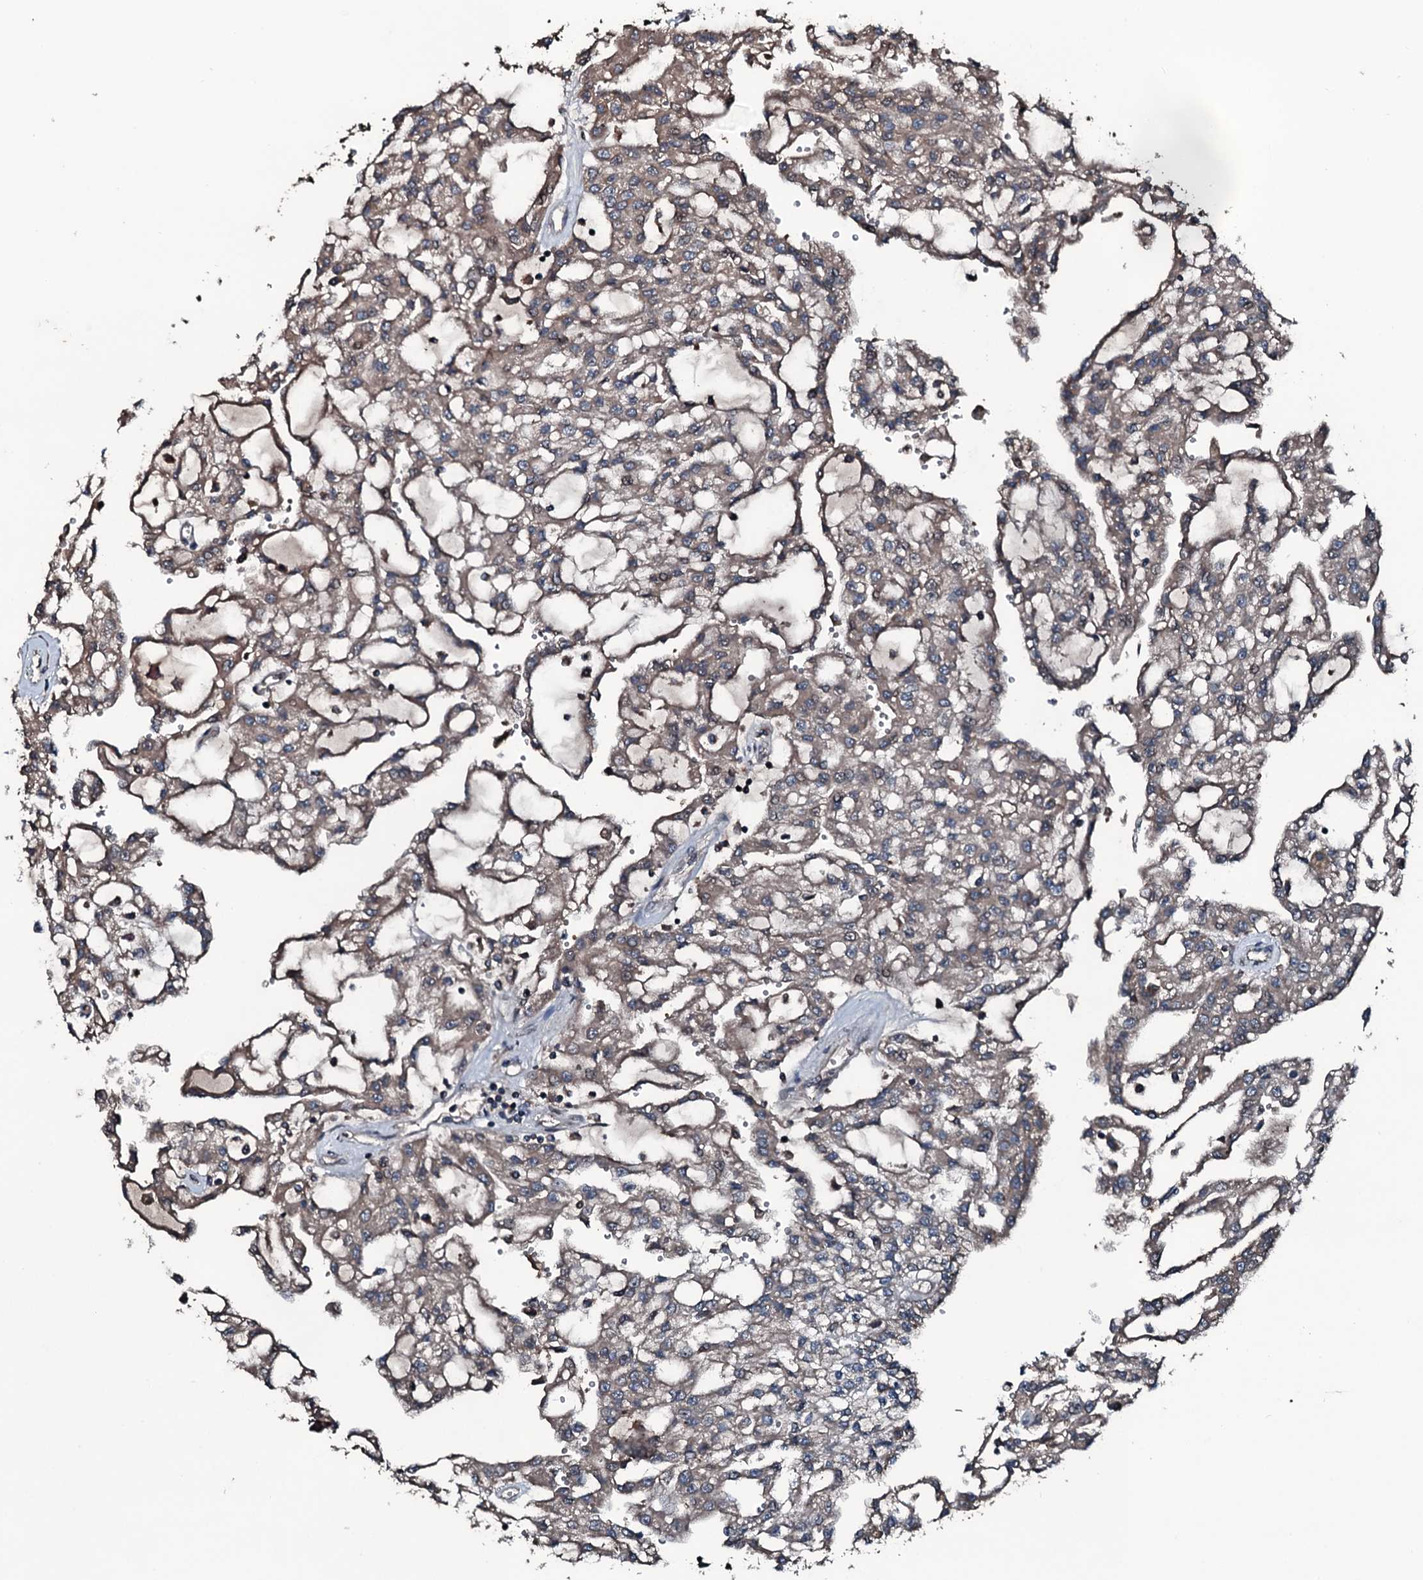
{"staining": {"intensity": "weak", "quantity": ">75%", "location": "cytoplasmic/membranous"}, "tissue": "renal cancer", "cell_type": "Tumor cells", "image_type": "cancer", "snomed": [{"axis": "morphology", "description": "Adenocarcinoma, NOS"}, {"axis": "topography", "description": "Kidney"}], "caption": "The image exhibits staining of renal cancer (adenocarcinoma), revealing weak cytoplasmic/membranous protein expression (brown color) within tumor cells.", "gene": "AARS1", "patient": {"sex": "male", "age": 63}}